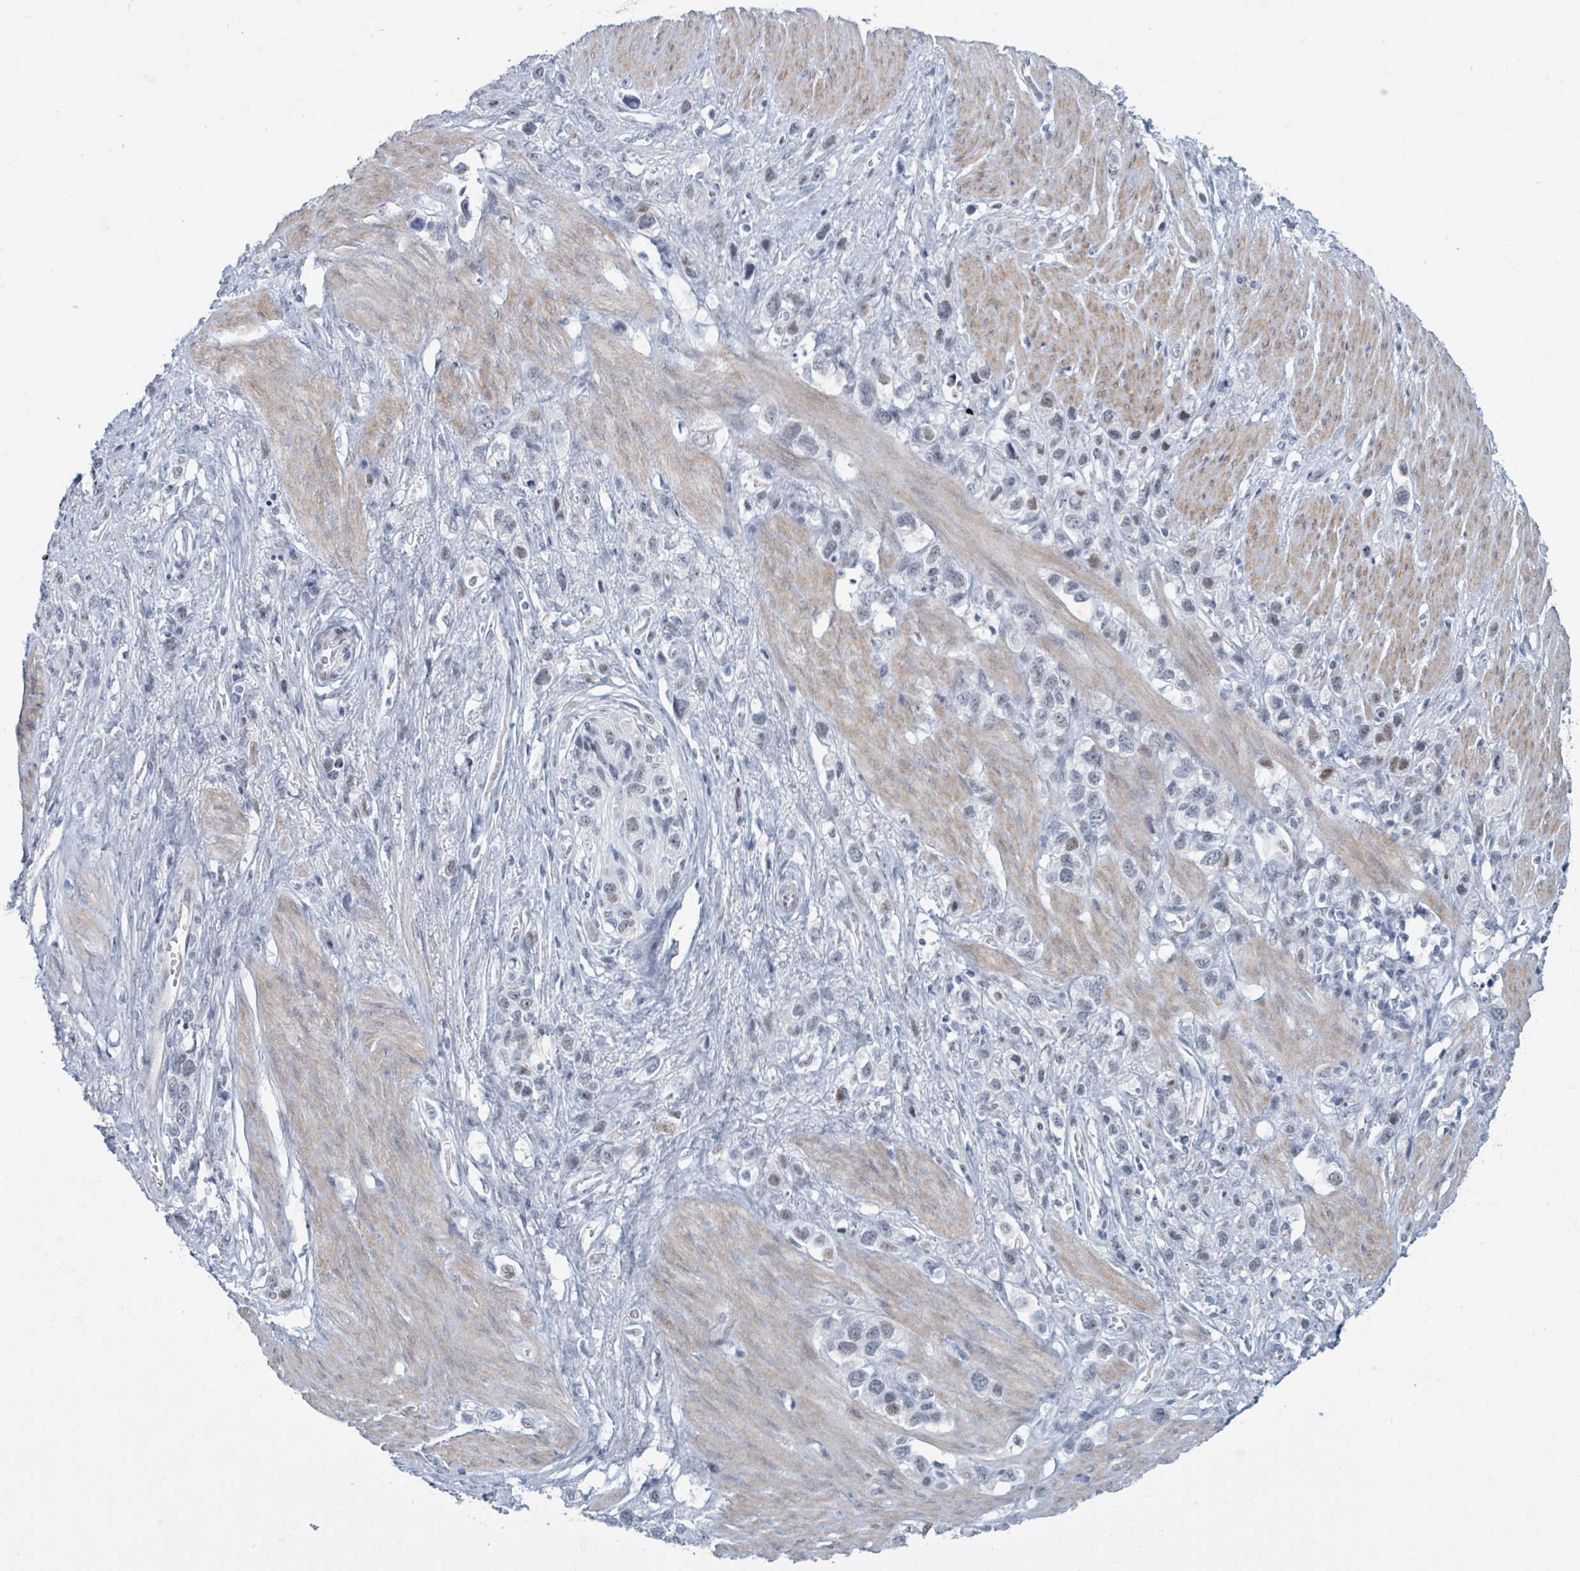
{"staining": {"intensity": "negative", "quantity": "none", "location": "none"}, "tissue": "stomach cancer", "cell_type": "Tumor cells", "image_type": "cancer", "snomed": [{"axis": "morphology", "description": "Adenocarcinoma, NOS"}, {"axis": "topography", "description": "Stomach"}], "caption": "Immunohistochemical staining of human stomach cancer demonstrates no significant positivity in tumor cells.", "gene": "CT45A5", "patient": {"sex": "female", "age": 65}}